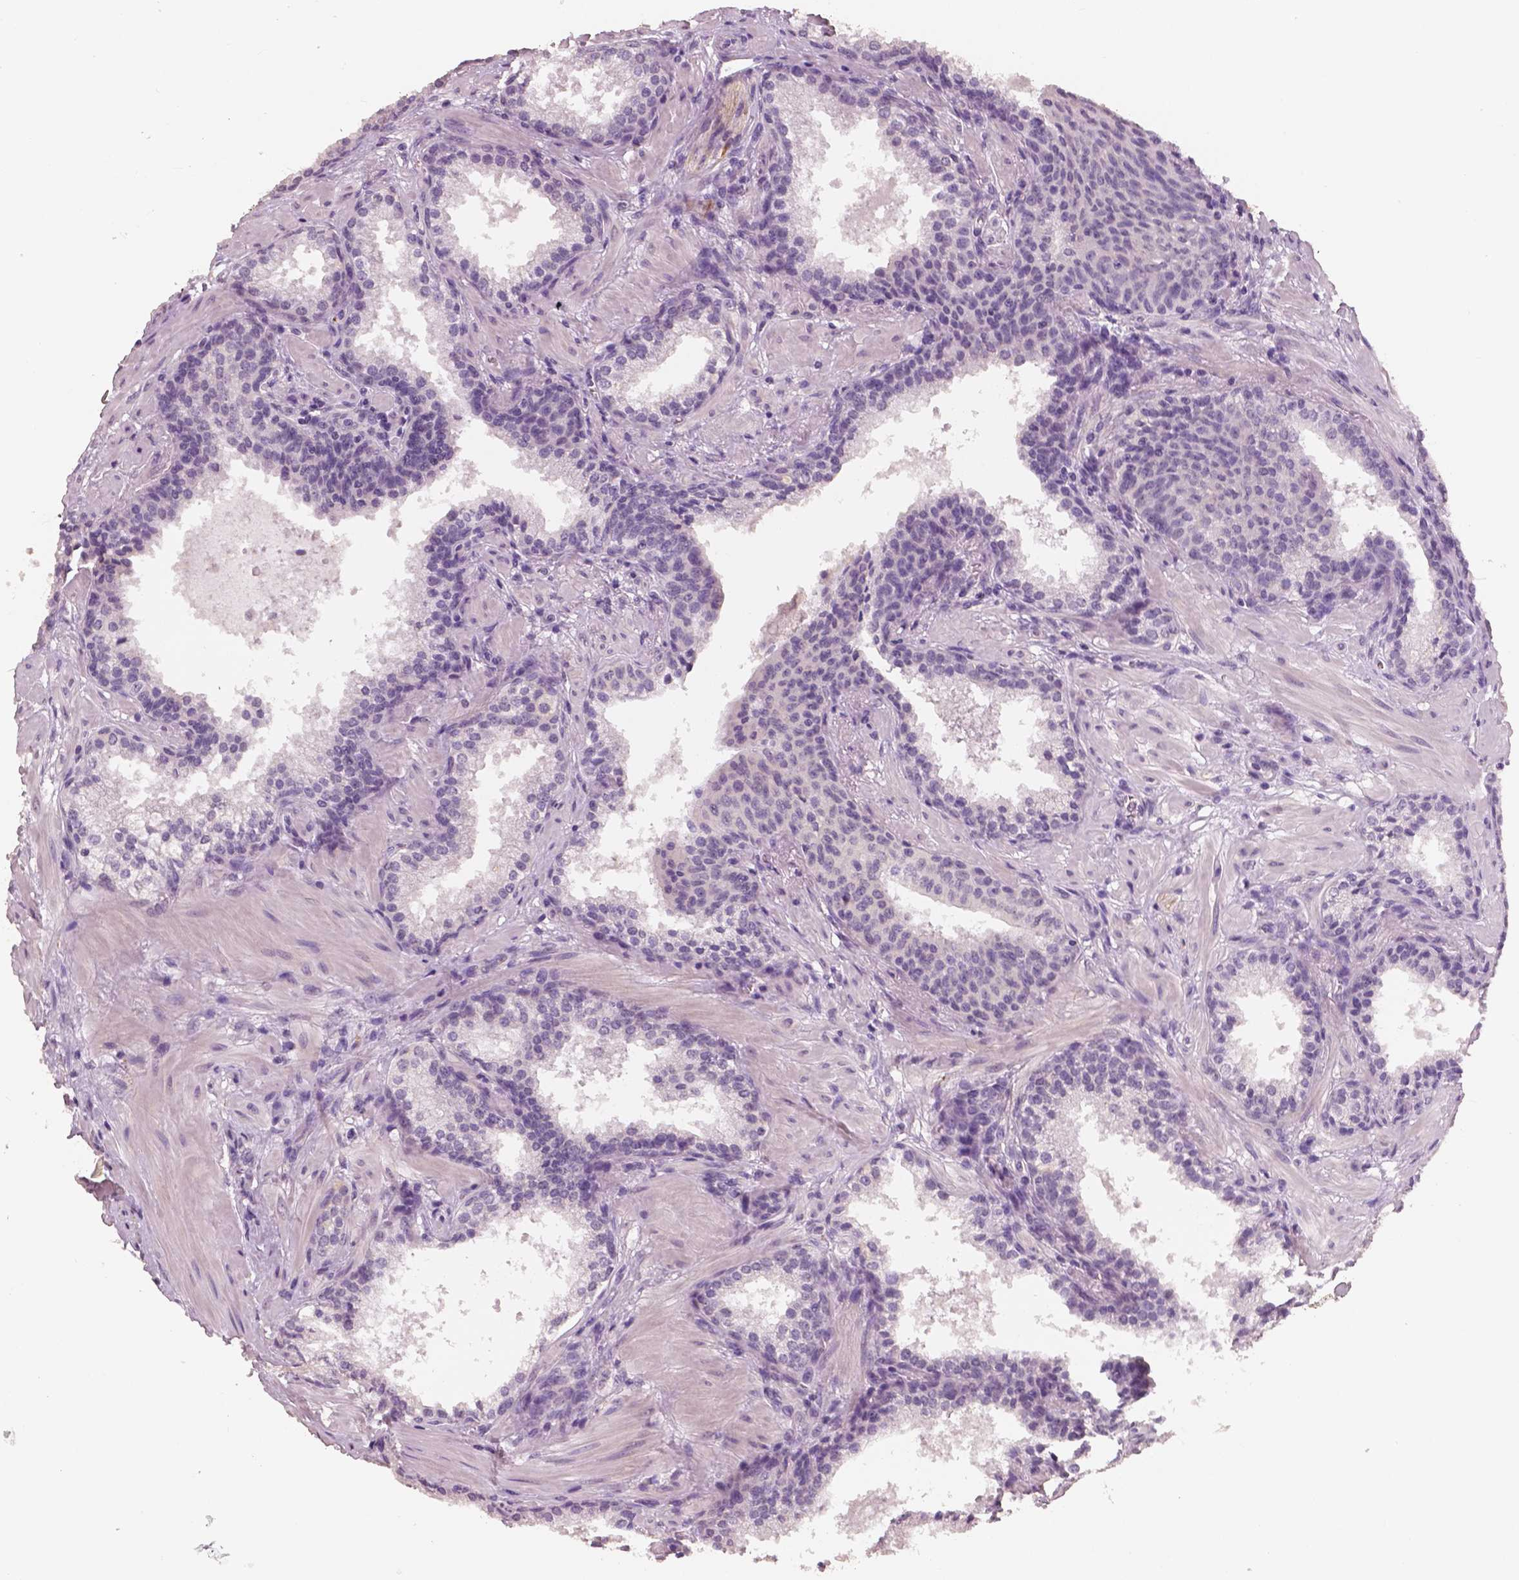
{"staining": {"intensity": "negative", "quantity": "none", "location": "none"}, "tissue": "prostate cancer", "cell_type": "Tumor cells", "image_type": "cancer", "snomed": [{"axis": "morphology", "description": "Adenocarcinoma, Low grade"}, {"axis": "topography", "description": "Prostate"}], "caption": "This micrograph is of low-grade adenocarcinoma (prostate) stained with immunohistochemistry (IHC) to label a protein in brown with the nuclei are counter-stained blue. There is no staining in tumor cells.", "gene": "NECAB1", "patient": {"sex": "male", "age": 56}}